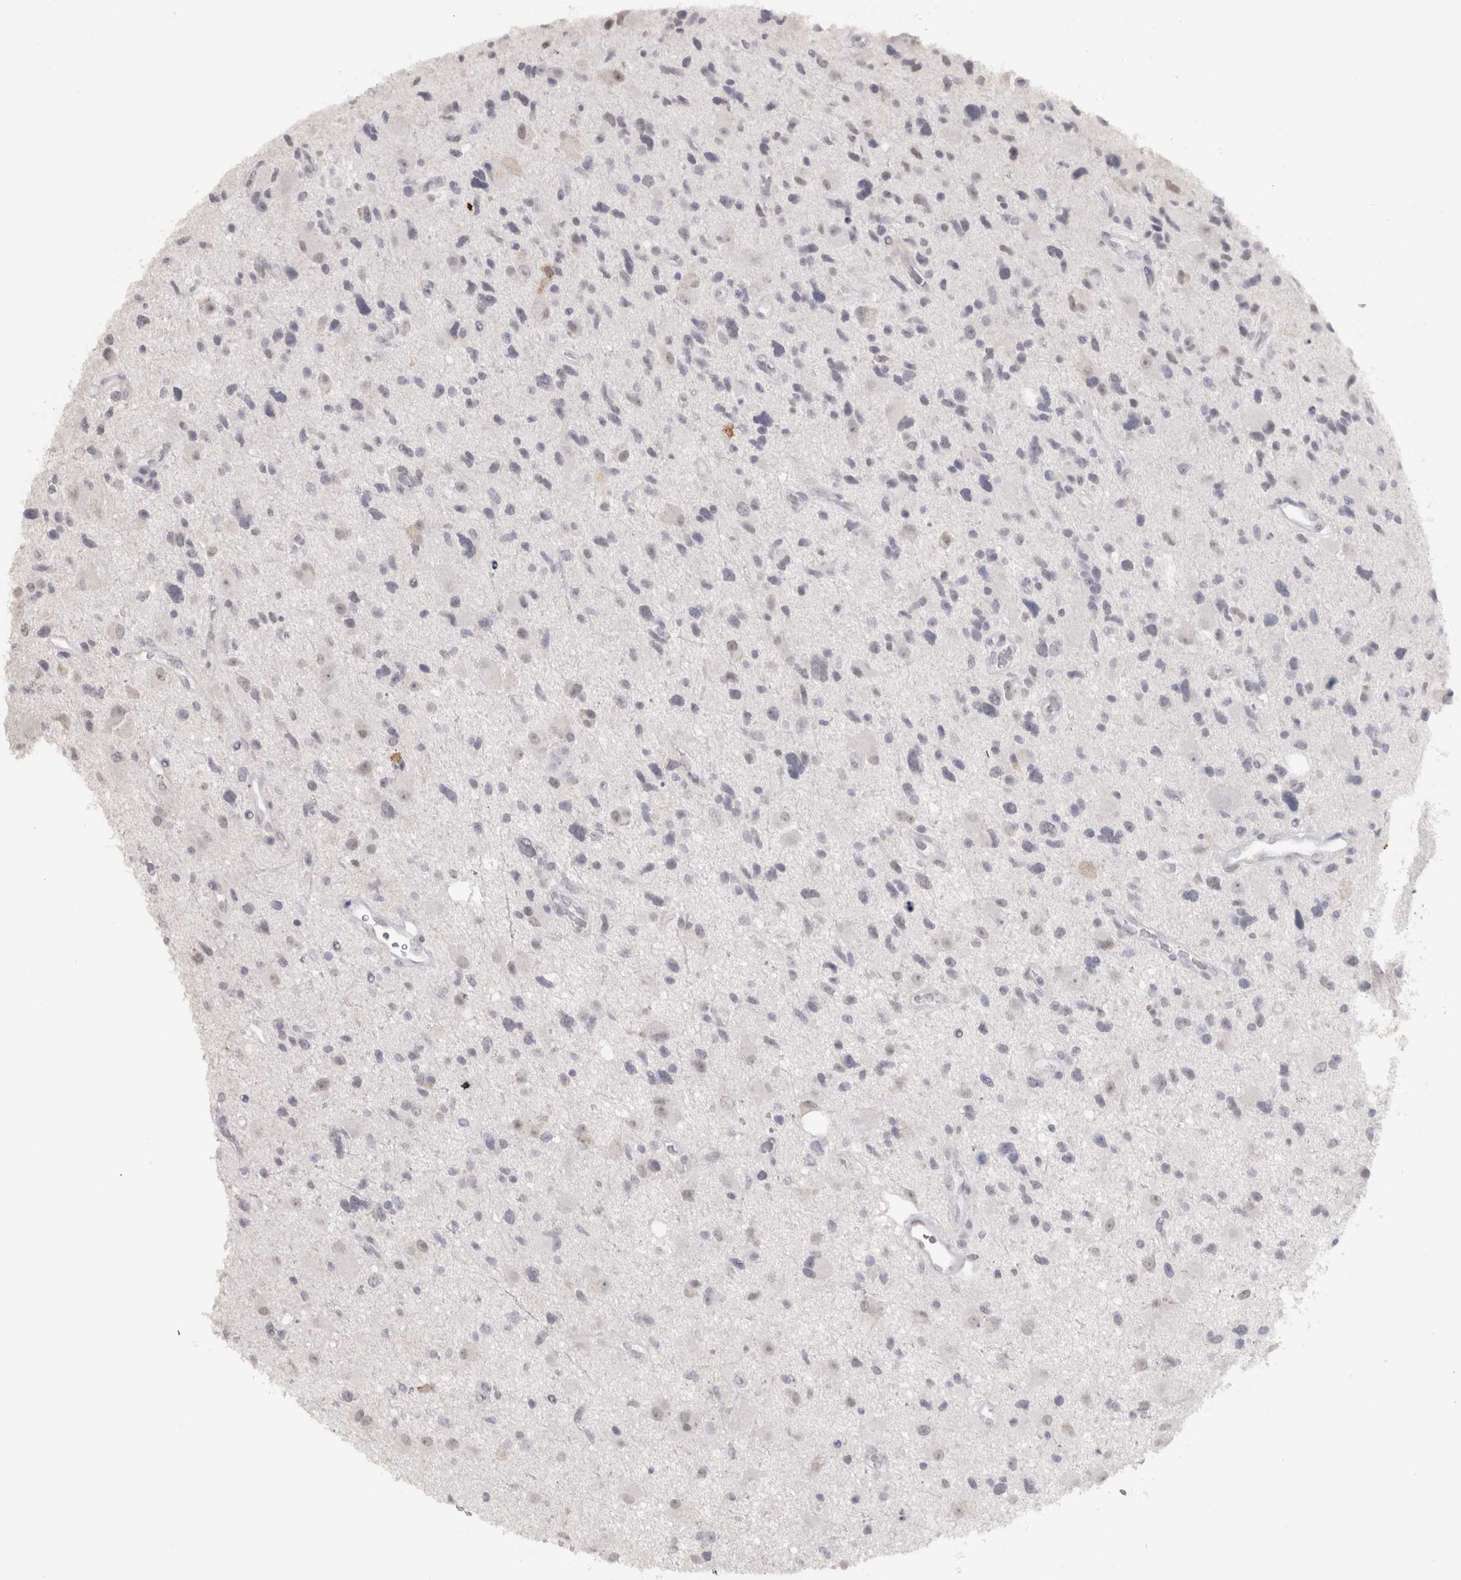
{"staining": {"intensity": "negative", "quantity": "none", "location": "none"}, "tissue": "glioma", "cell_type": "Tumor cells", "image_type": "cancer", "snomed": [{"axis": "morphology", "description": "Glioma, malignant, High grade"}, {"axis": "topography", "description": "Brain"}], "caption": "A histopathology image of human malignant glioma (high-grade) is negative for staining in tumor cells. (Brightfield microscopy of DAB IHC at high magnification).", "gene": "CDH17", "patient": {"sex": "male", "age": 33}}